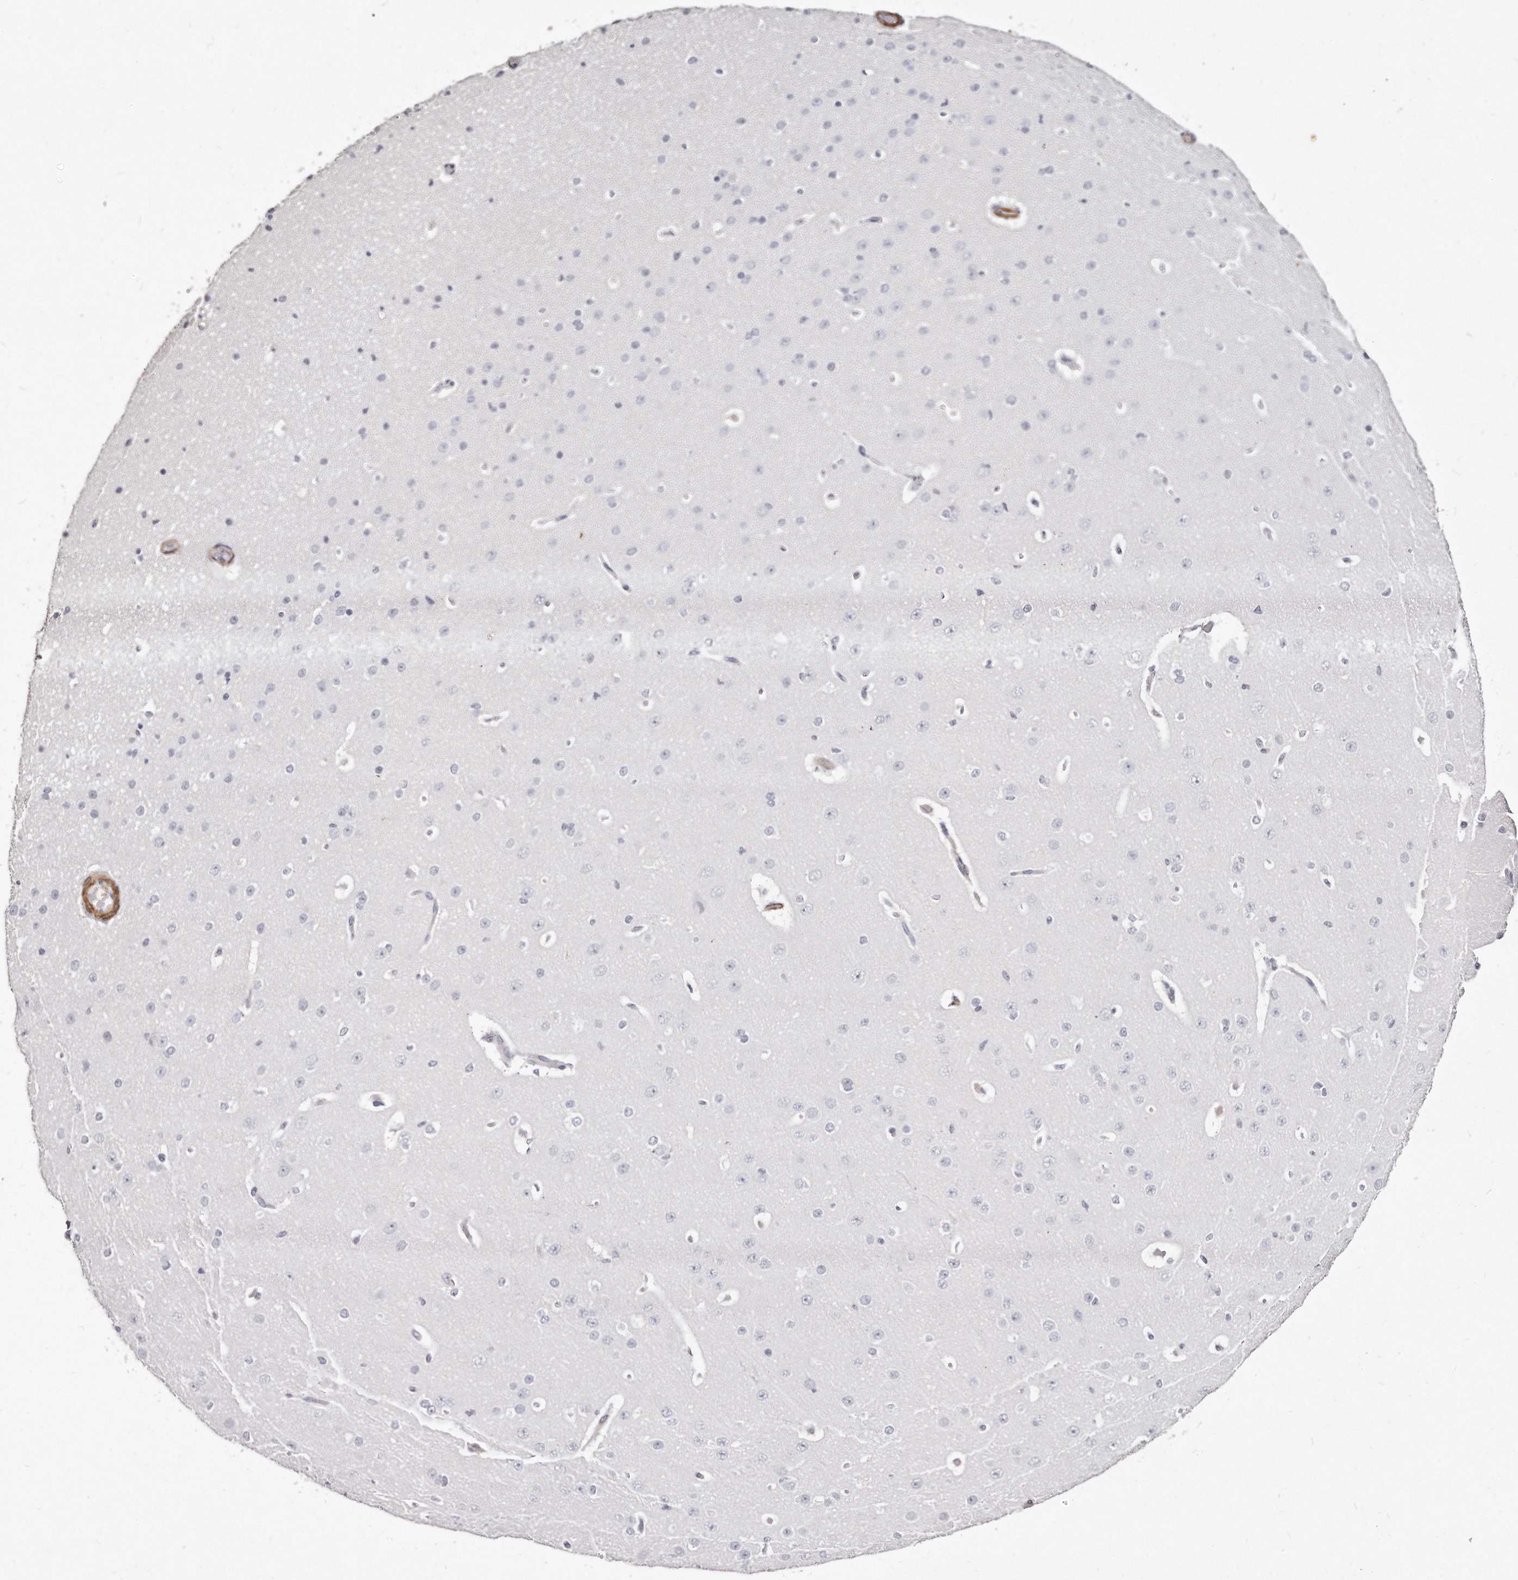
{"staining": {"intensity": "moderate", "quantity": "<25%", "location": "cytoplasmic/membranous"}, "tissue": "cerebral cortex", "cell_type": "Endothelial cells", "image_type": "normal", "snomed": [{"axis": "morphology", "description": "Normal tissue, NOS"}, {"axis": "morphology", "description": "Developmental malformation"}, {"axis": "topography", "description": "Cerebral cortex"}], "caption": "Cerebral cortex was stained to show a protein in brown. There is low levels of moderate cytoplasmic/membranous staining in approximately <25% of endothelial cells. The staining is performed using DAB brown chromogen to label protein expression. The nuclei are counter-stained blue using hematoxylin.", "gene": "LMOD1", "patient": {"sex": "female", "age": 30}}